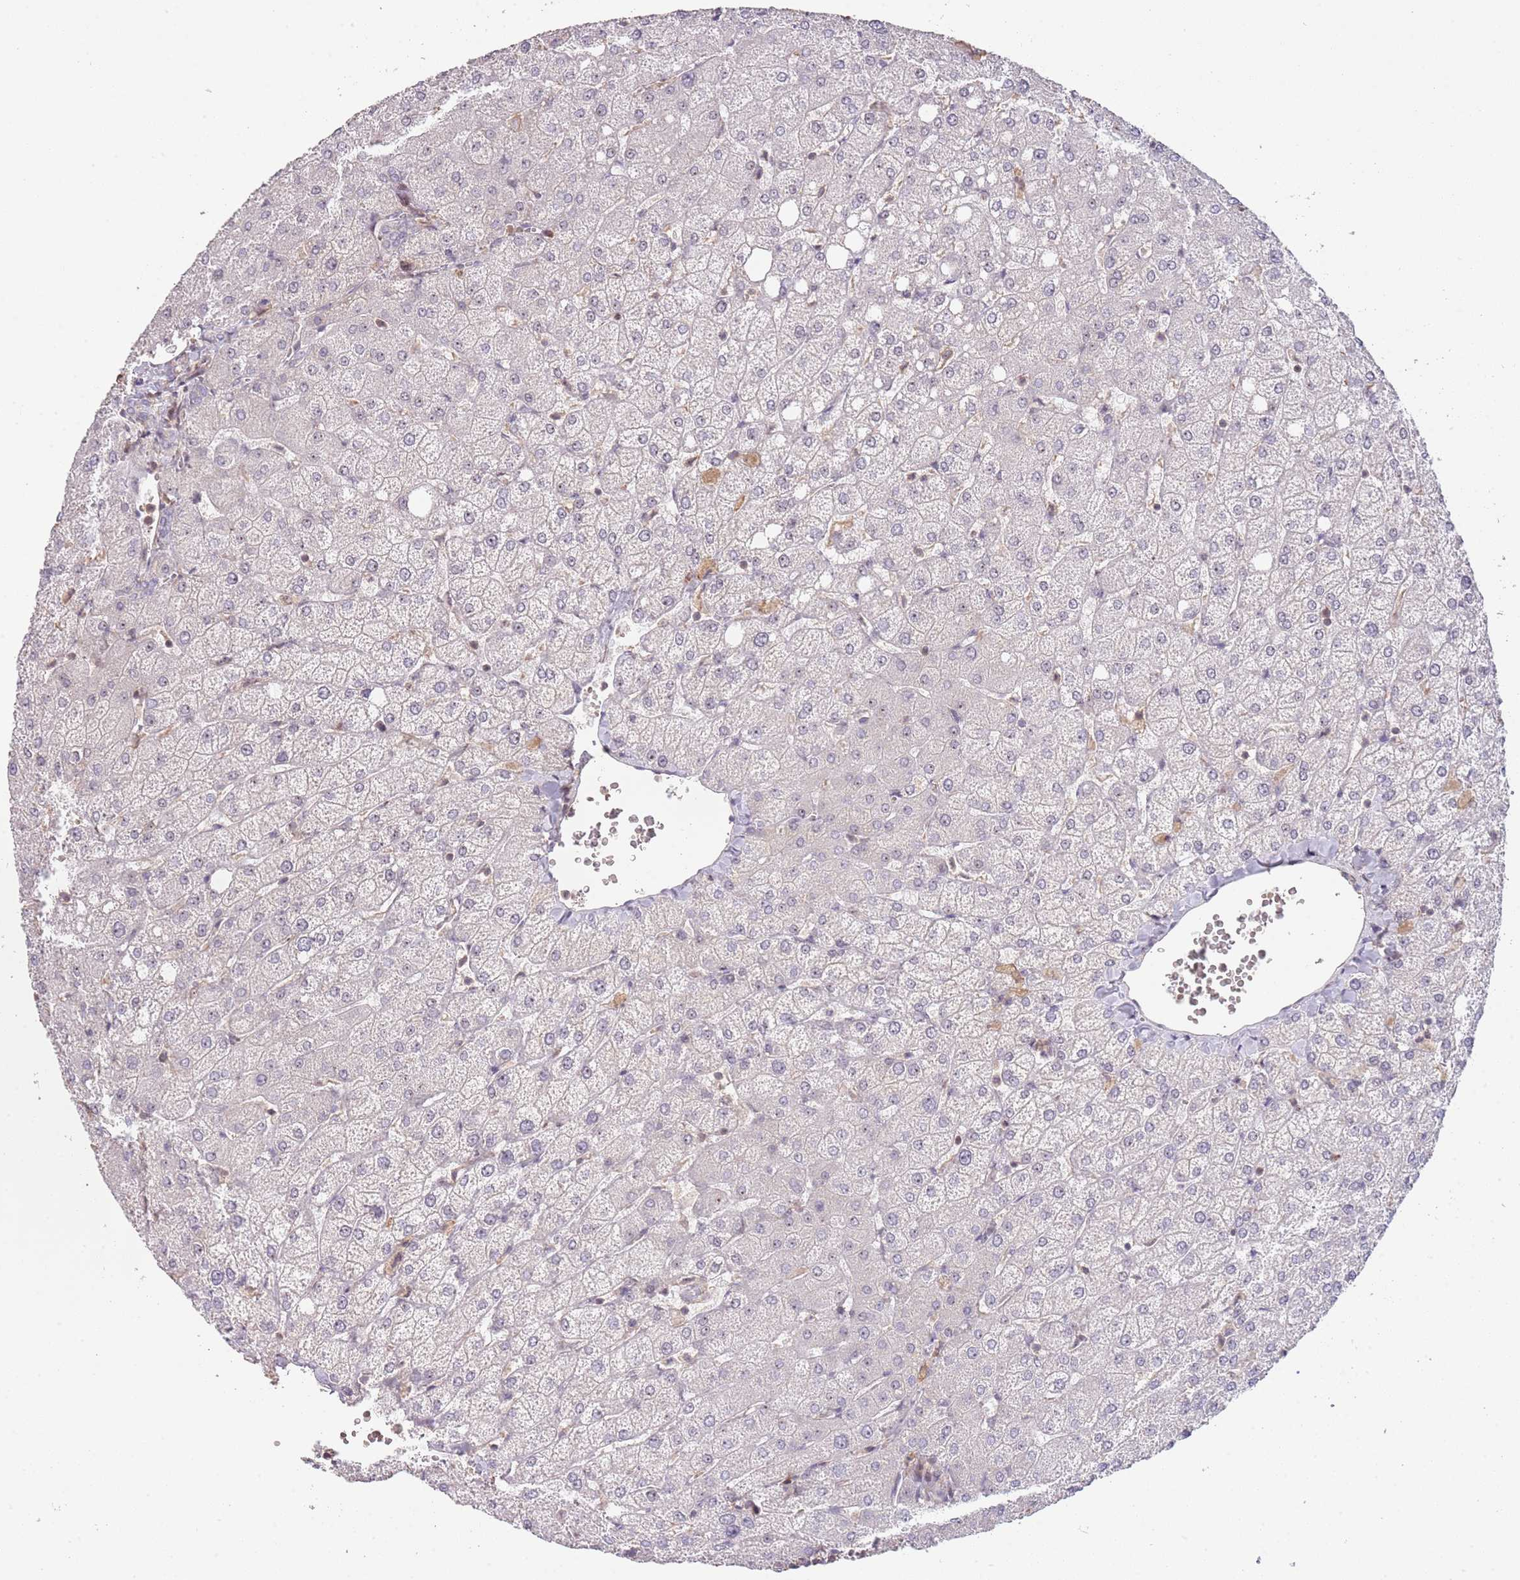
{"staining": {"intensity": "negative", "quantity": "none", "location": "none"}, "tissue": "liver", "cell_type": "Cholangiocytes", "image_type": "normal", "snomed": [{"axis": "morphology", "description": "Normal tissue, NOS"}, {"axis": "topography", "description": "Liver"}], "caption": "IHC image of benign liver: liver stained with DAB reveals no significant protein expression in cholangiocytes.", "gene": "ADTRP", "patient": {"sex": "female", "age": 54}}